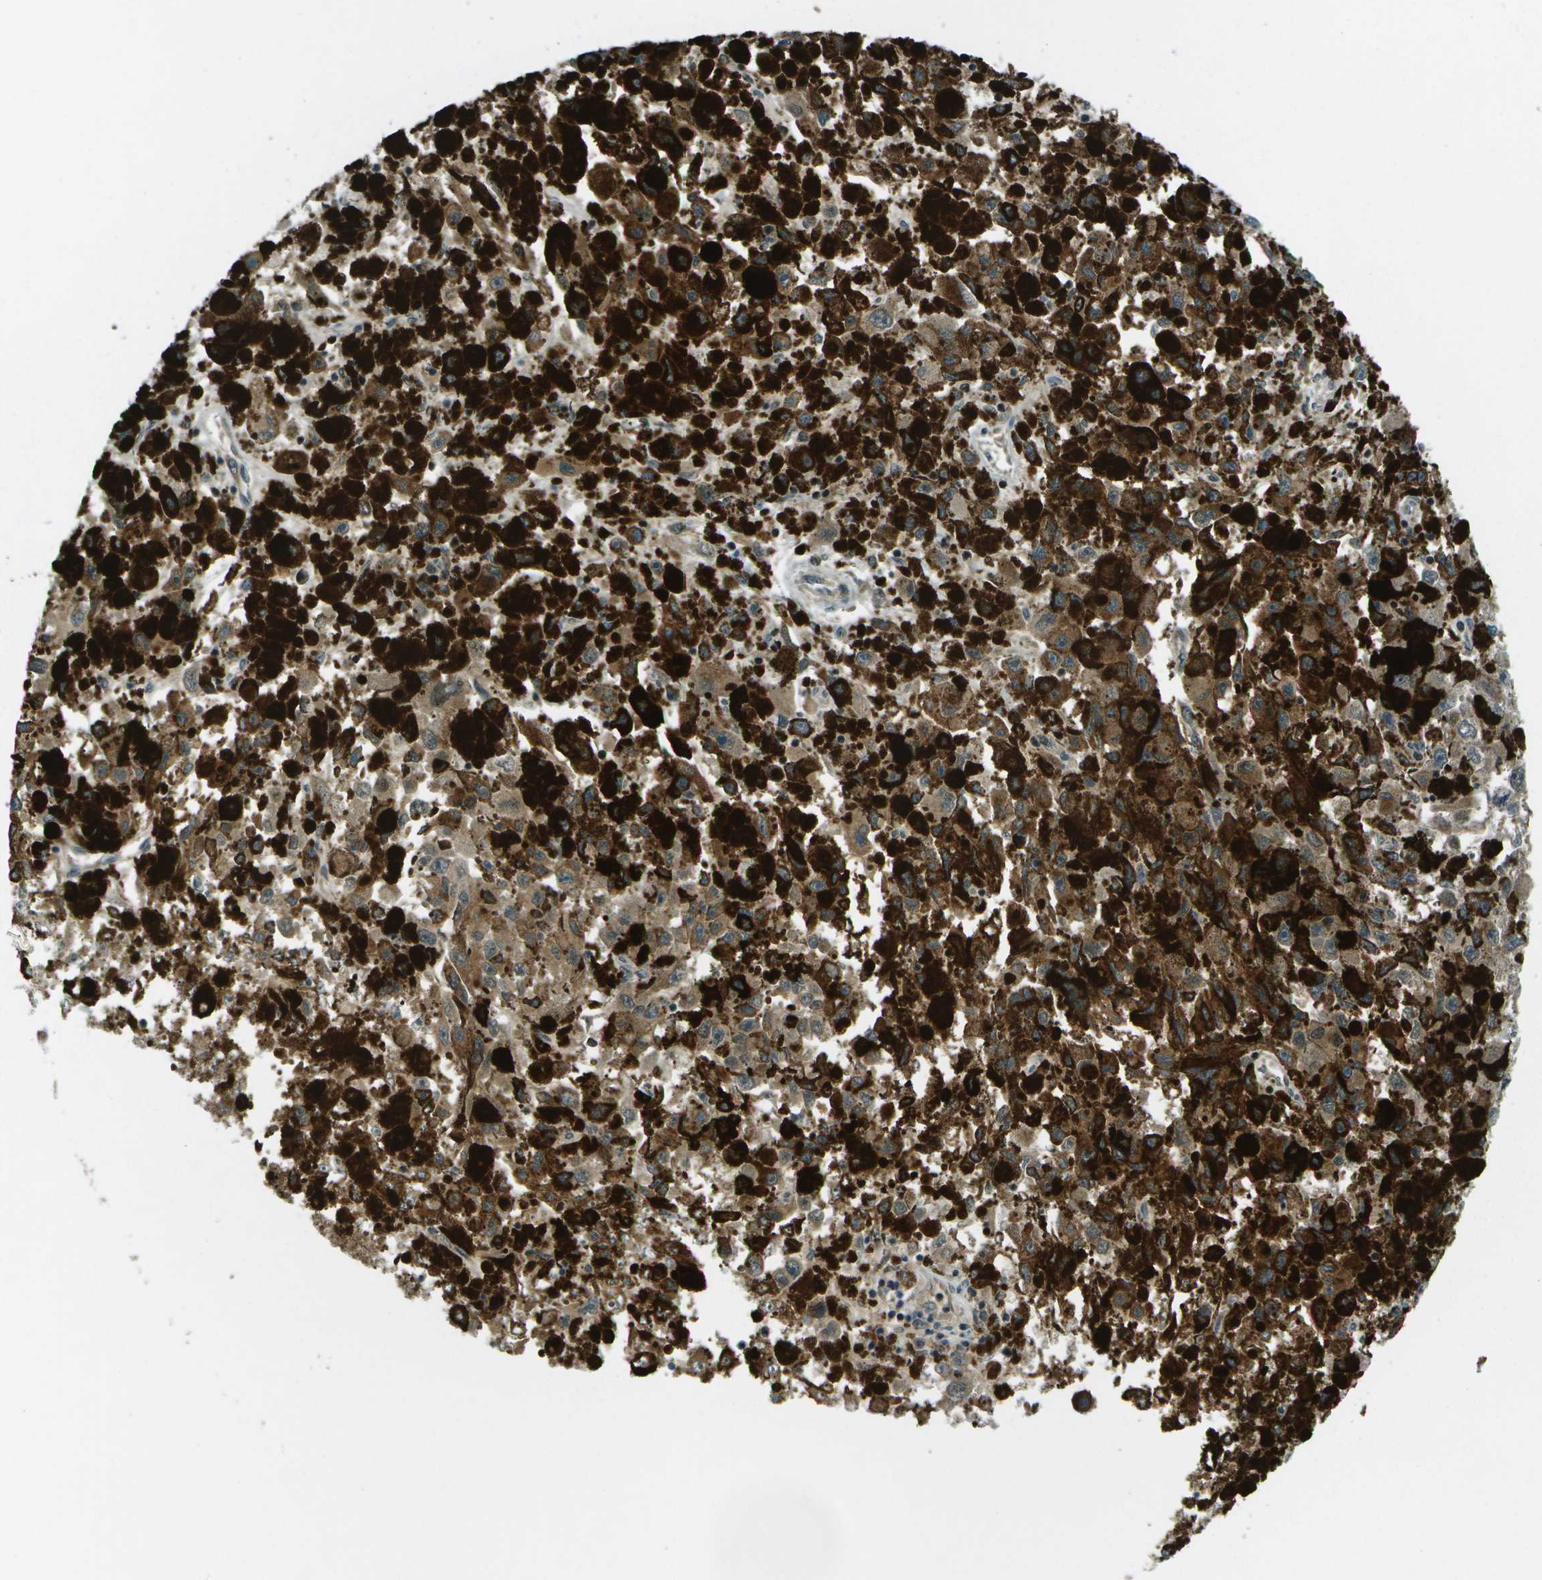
{"staining": {"intensity": "strong", "quantity": ">75%", "location": "cytoplasmic/membranous"}, "tissue": "melanoma", "cell_type": "Tumor cells", "image_type": "cancer", "snomed": [{"axis": "morphology", "description": "Malignant melanoma, NOS"}, {"axis": "topography", "description": "Skin"}], "caption": "Melanoma stained with DAB IHC shows high levels of strong cytoplasmic/membranous staining in approximately >75% of tumor cells.", "gene": "TMEM19", "patient": {"sex": "female", "age": 104}}